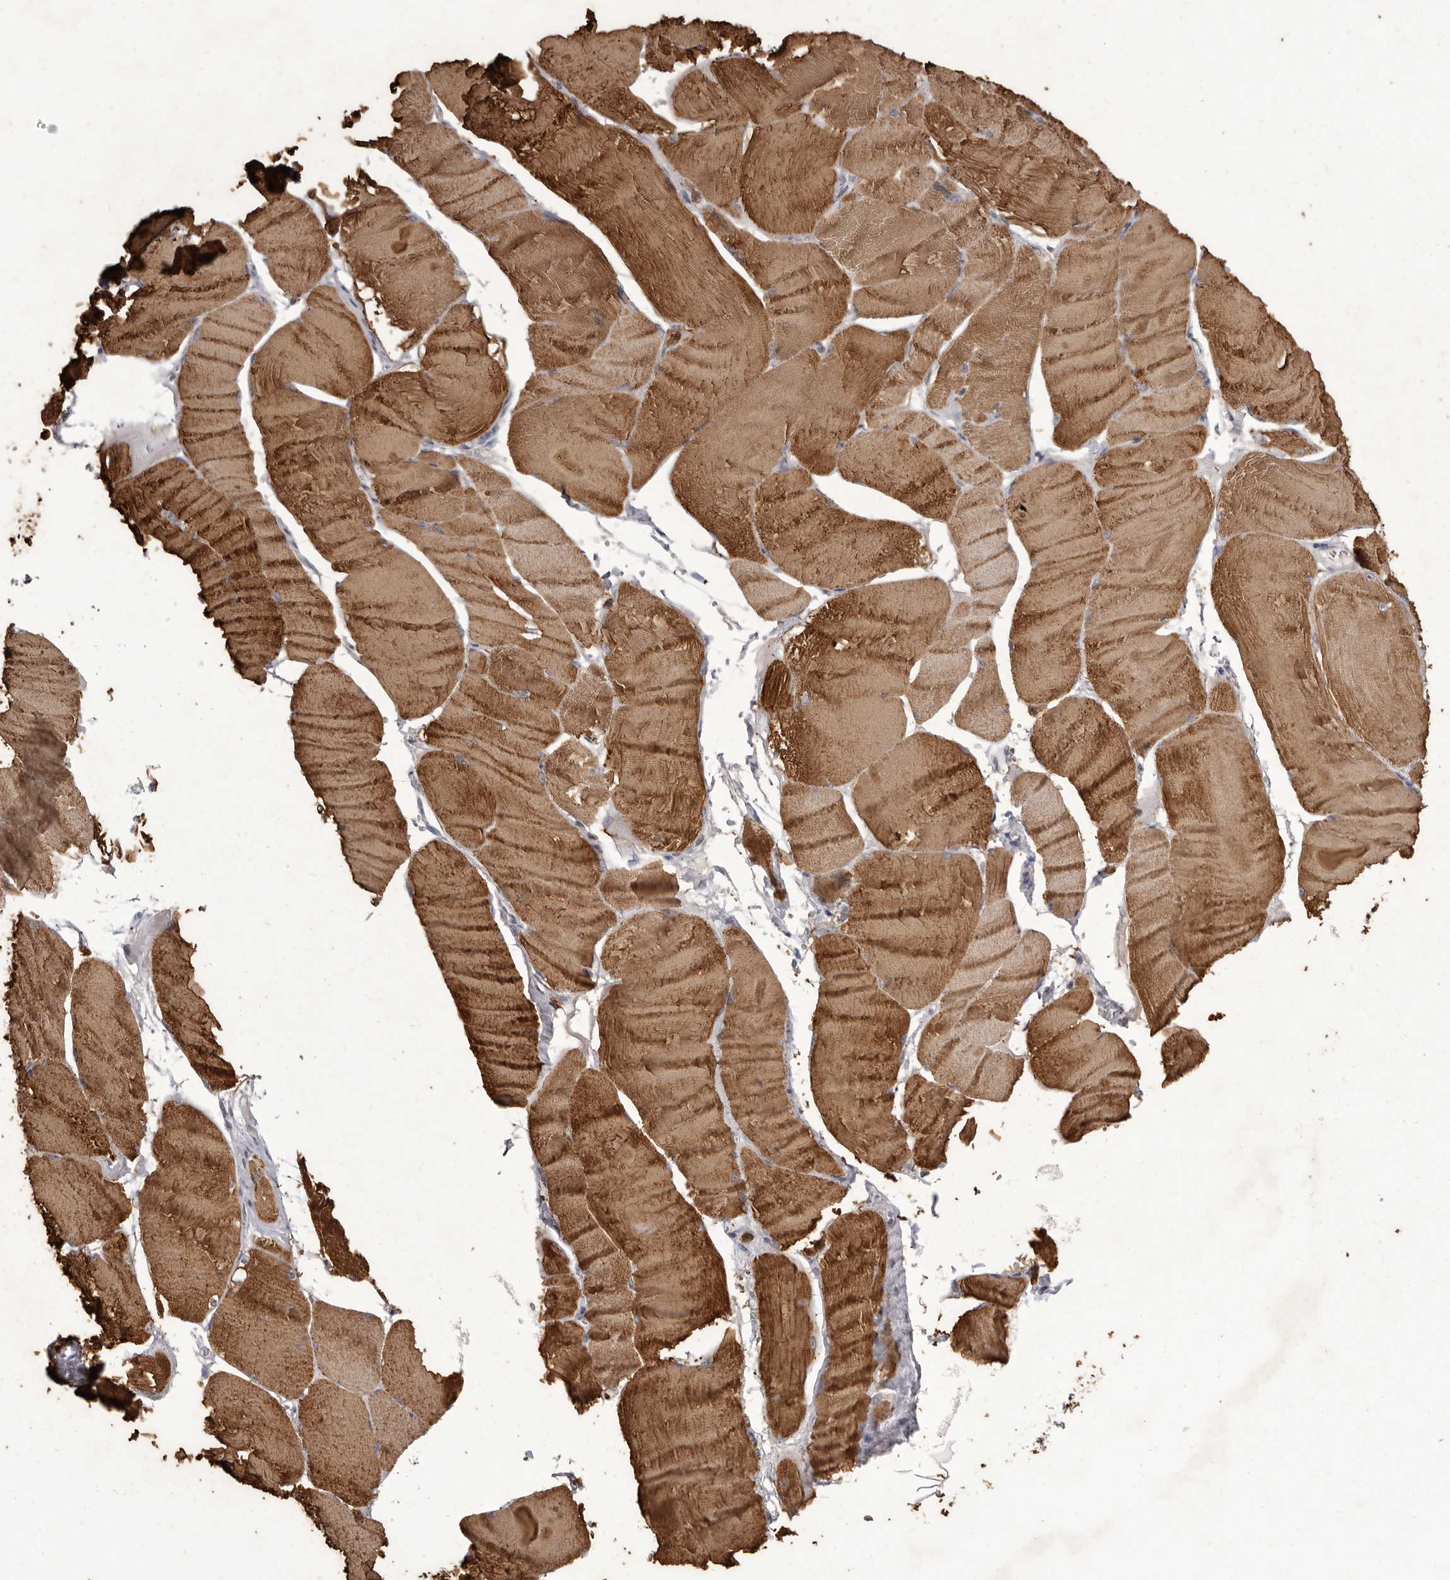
{"staining": {"intensity": "strong", "quantity": ">75%", "location": "cytoplasmic/membranous"}, "tissue": "skeletal muscle", "cell_type": "Myocytes", "image_type": "normal", "snomed": [{"axis": "morphology", "description": "Normal tissue, NOS"}, {"axis": "morphology", "description": "Basal cell carcinoma"}, {"axis": "topography", "description": "Skeletal muscle"}], "caption": "Skeletal muscle stained for a protein (brown) shows strong cytoplasmic/membranous positive expression in about >75% of myocytes.", "gene": "P2RX6", "patient": {"sex": "female", "age": 64}}